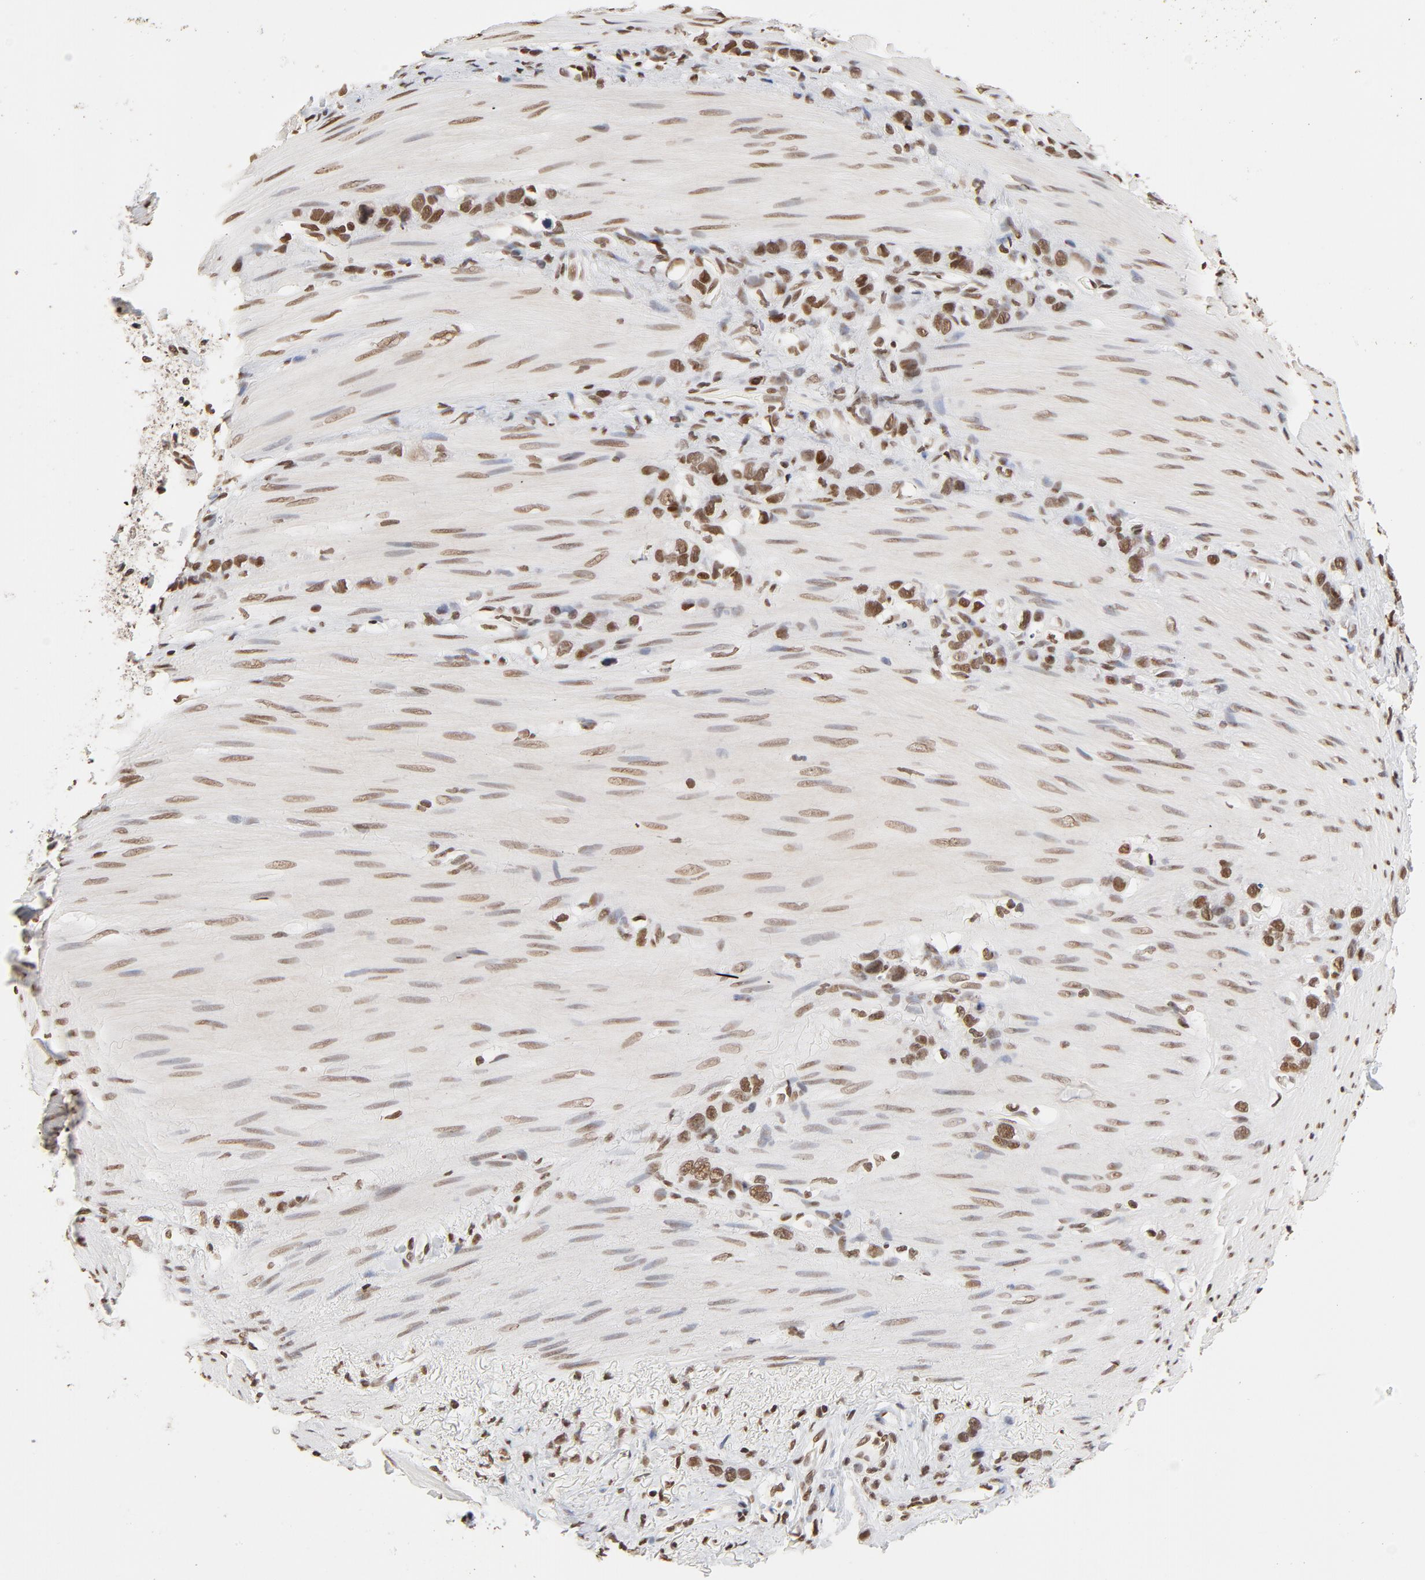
{"staining": {"intensity": "moderate", "quantity": ">75%", "location": "nuclear"}, "tissue": "stomach cancer", "cell_type": "Tumor cells", "image_type": "cancer", "snomed": [{"axis": "morphology", "description": "Normal tissue, NOS"}, {"axis": "morphology", "description": "Adenocarcinoma, NOS"}, {"axis": "morphology", "description": "Adenocarcinoma, High grade"}, {"axis": "topography", "description": "Stomach, upper"}, {"axis": "topography", "description": "Stomach"}], "caption": "DAB (3,3'-diaminobenzidine) immunohistochemical staining of human stomach adenocarcinoma displays moderate nuclear protein positivity in approximately >75% of tumor cells.", "gene": "TP53BP1", "patient": {"sex": "female", "age": 65}}